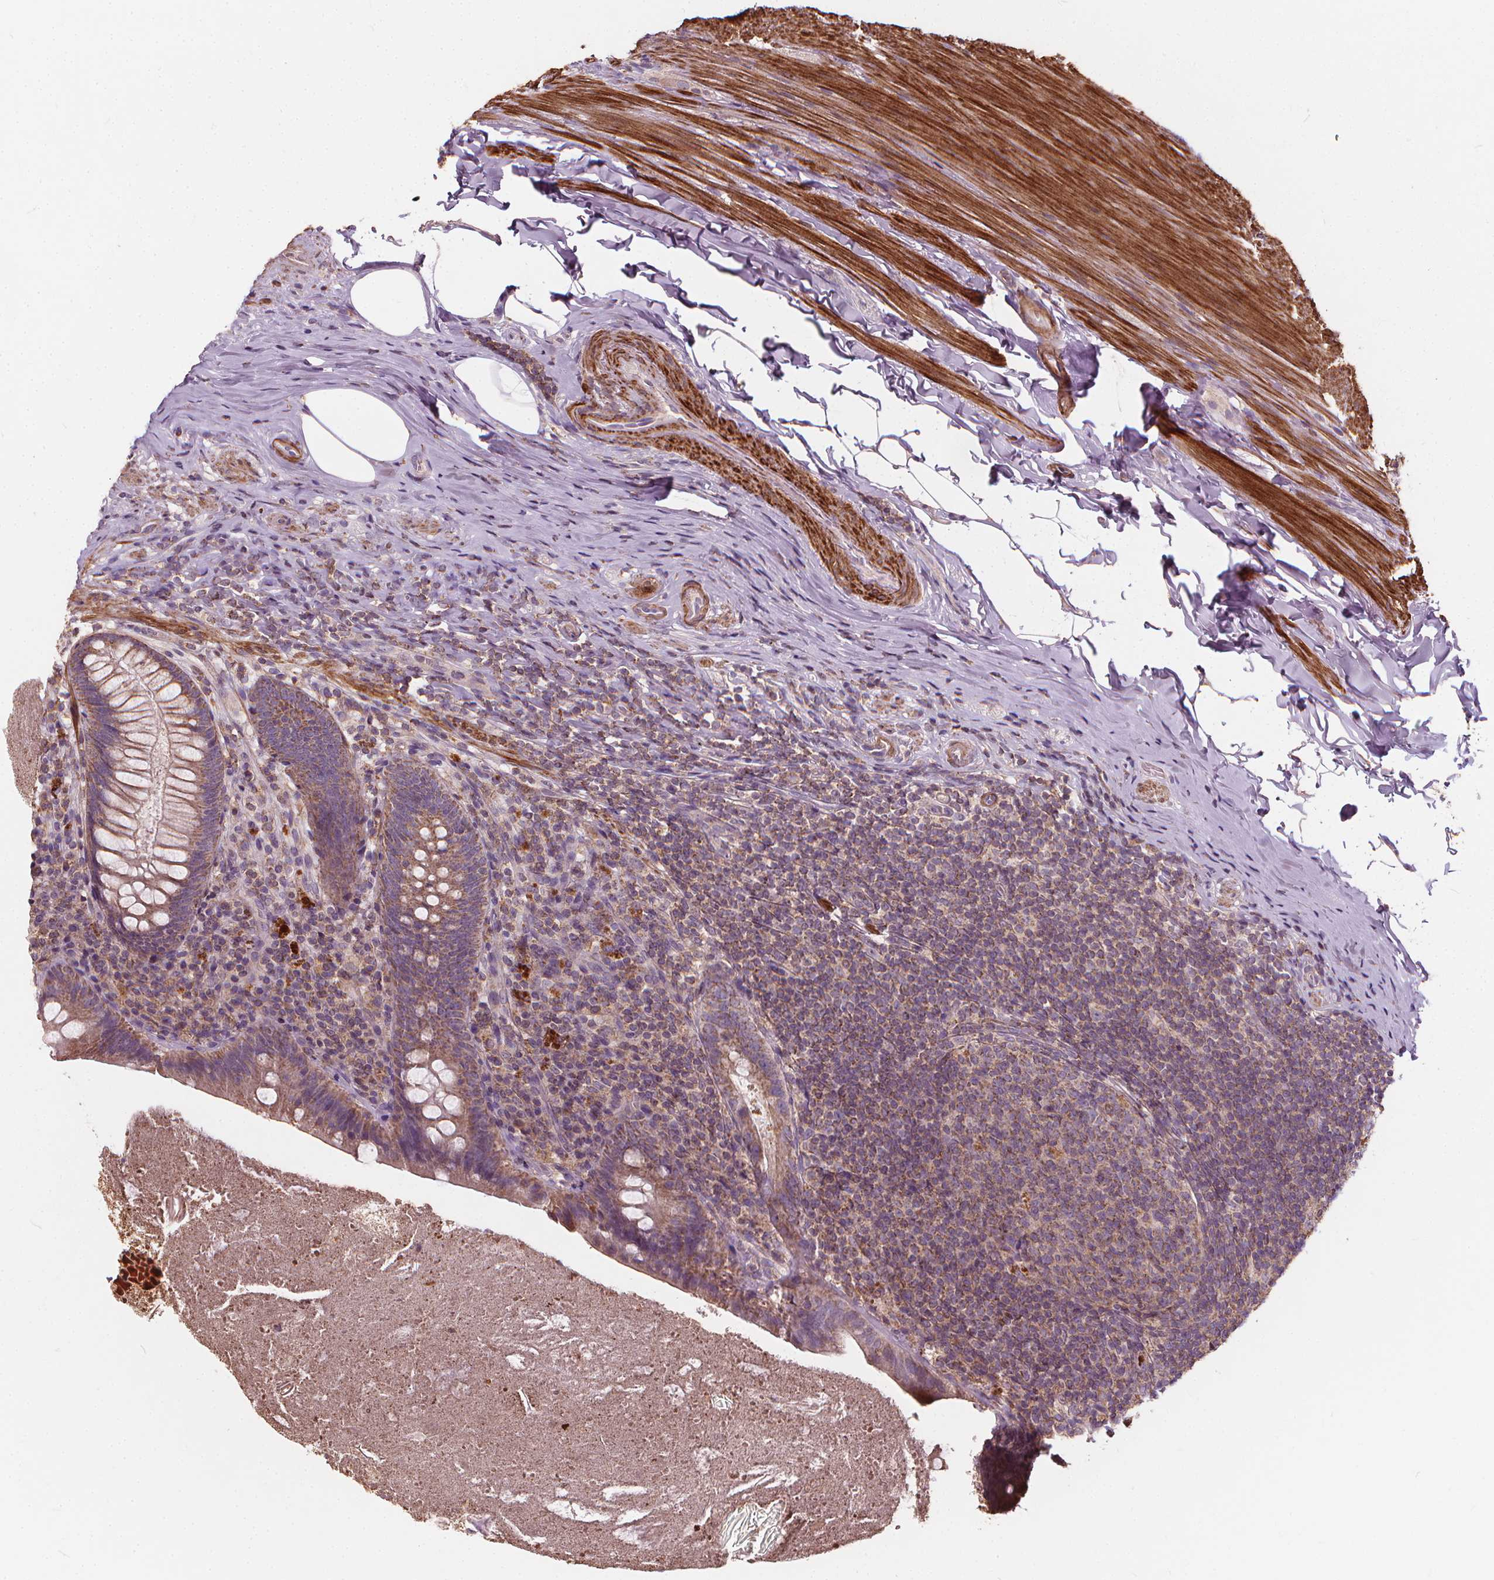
{"staining": {"intensity": "moderate", "quantity": "25%-75%", "location": "cytoplasmic/membranous"}, "tissue": "appendix", "cell_type": "Glandular cells", "image_type": "normal", "snomed": [{"axis": "morphology", "description": "Normal tissue, NOS"}, {"axis": "topography", "description": "Appendix"}], "caption": "Appendix stained with DAB immunohistochemistry (IHC) demonstrates medium levels of moderate cytoplasmic/membranous staining in approximately 25%-75% of glandular cells.", "gene": "ORAI2", "patient": {"sex": "male", "age": 47}}